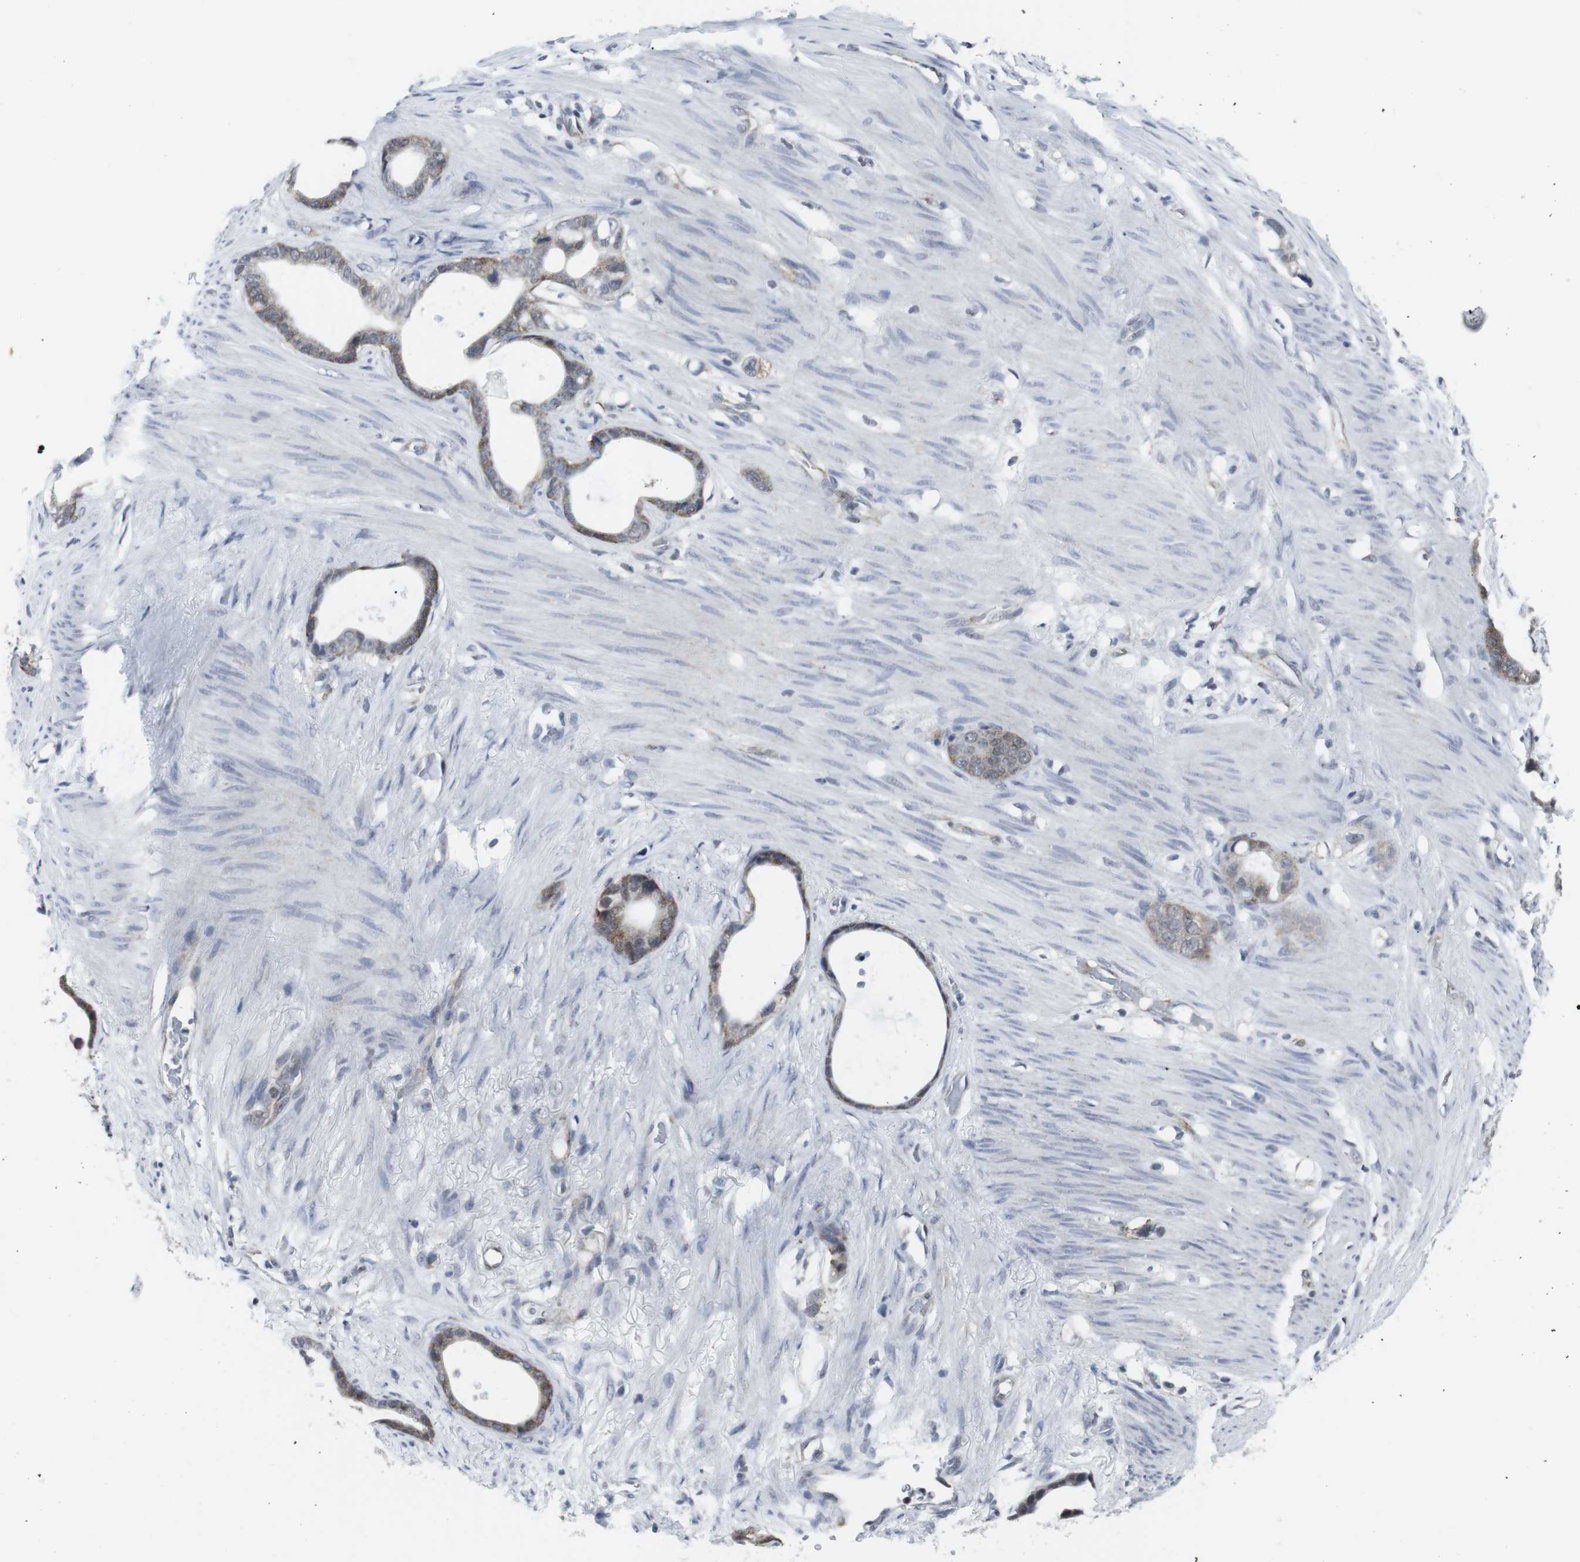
{"staining": {"intensity": "moderate", "quantity": ">75%", "location": "cytoplasmic/membranous"}, "tissue": "stomach cancer", "cell_type": "Tumor cells", "image_type": "cancer", "snomed": [{"axis": "morphology", "description": "Adenocarcinoma, NOS"}, {"axis": "topography", "description": "Stomach"}], "caption": "DAB immunohistochemical staining of stomach cancer shows moderate cytoplasmic/membranous protein staining in approximately >75% of tumor cells.", "gene": "GEMIN2", "patient": {"sex": "female", "age": 75}}